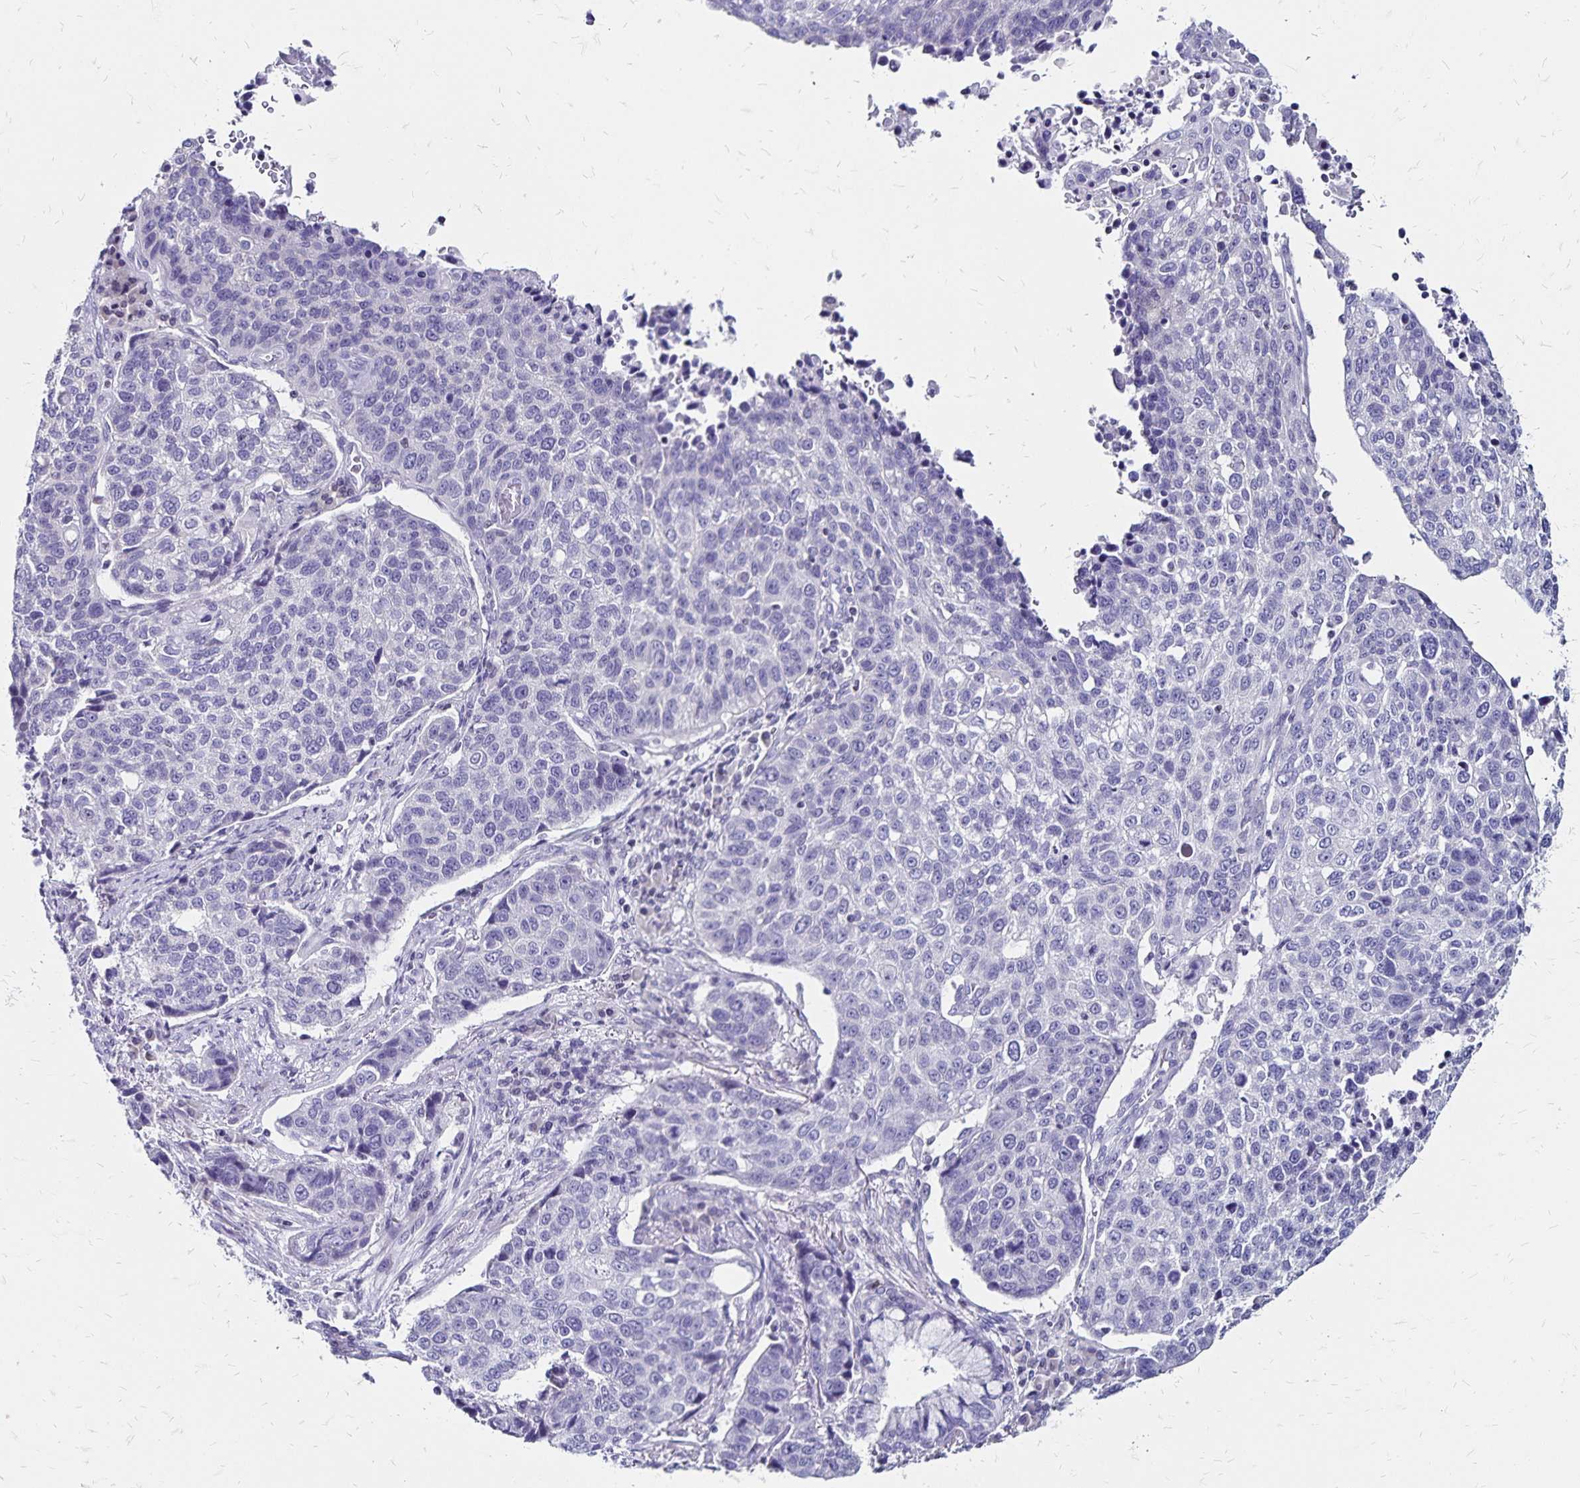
{"staining": {"intensity": "negative", "quantity": "none", "location": "none"}, "tissue": "lung cancer", "cell_type": "Tumor cells", "image_type": "cancer", "snomed": [{"axis": "morphology", "description": "Squamous cell carcinoma, NOS"}, {"axis": "topography", "description": "Lymph node"}, {"axis": "topography", "description": "Lung"}], "caption": "A micrograph of lung squamous cell carcinoma stained for a protein demonstrates no brown staining in tumor cells.", "gene": "IKZF1", "patient": {"sex": "male", "age": 61}}